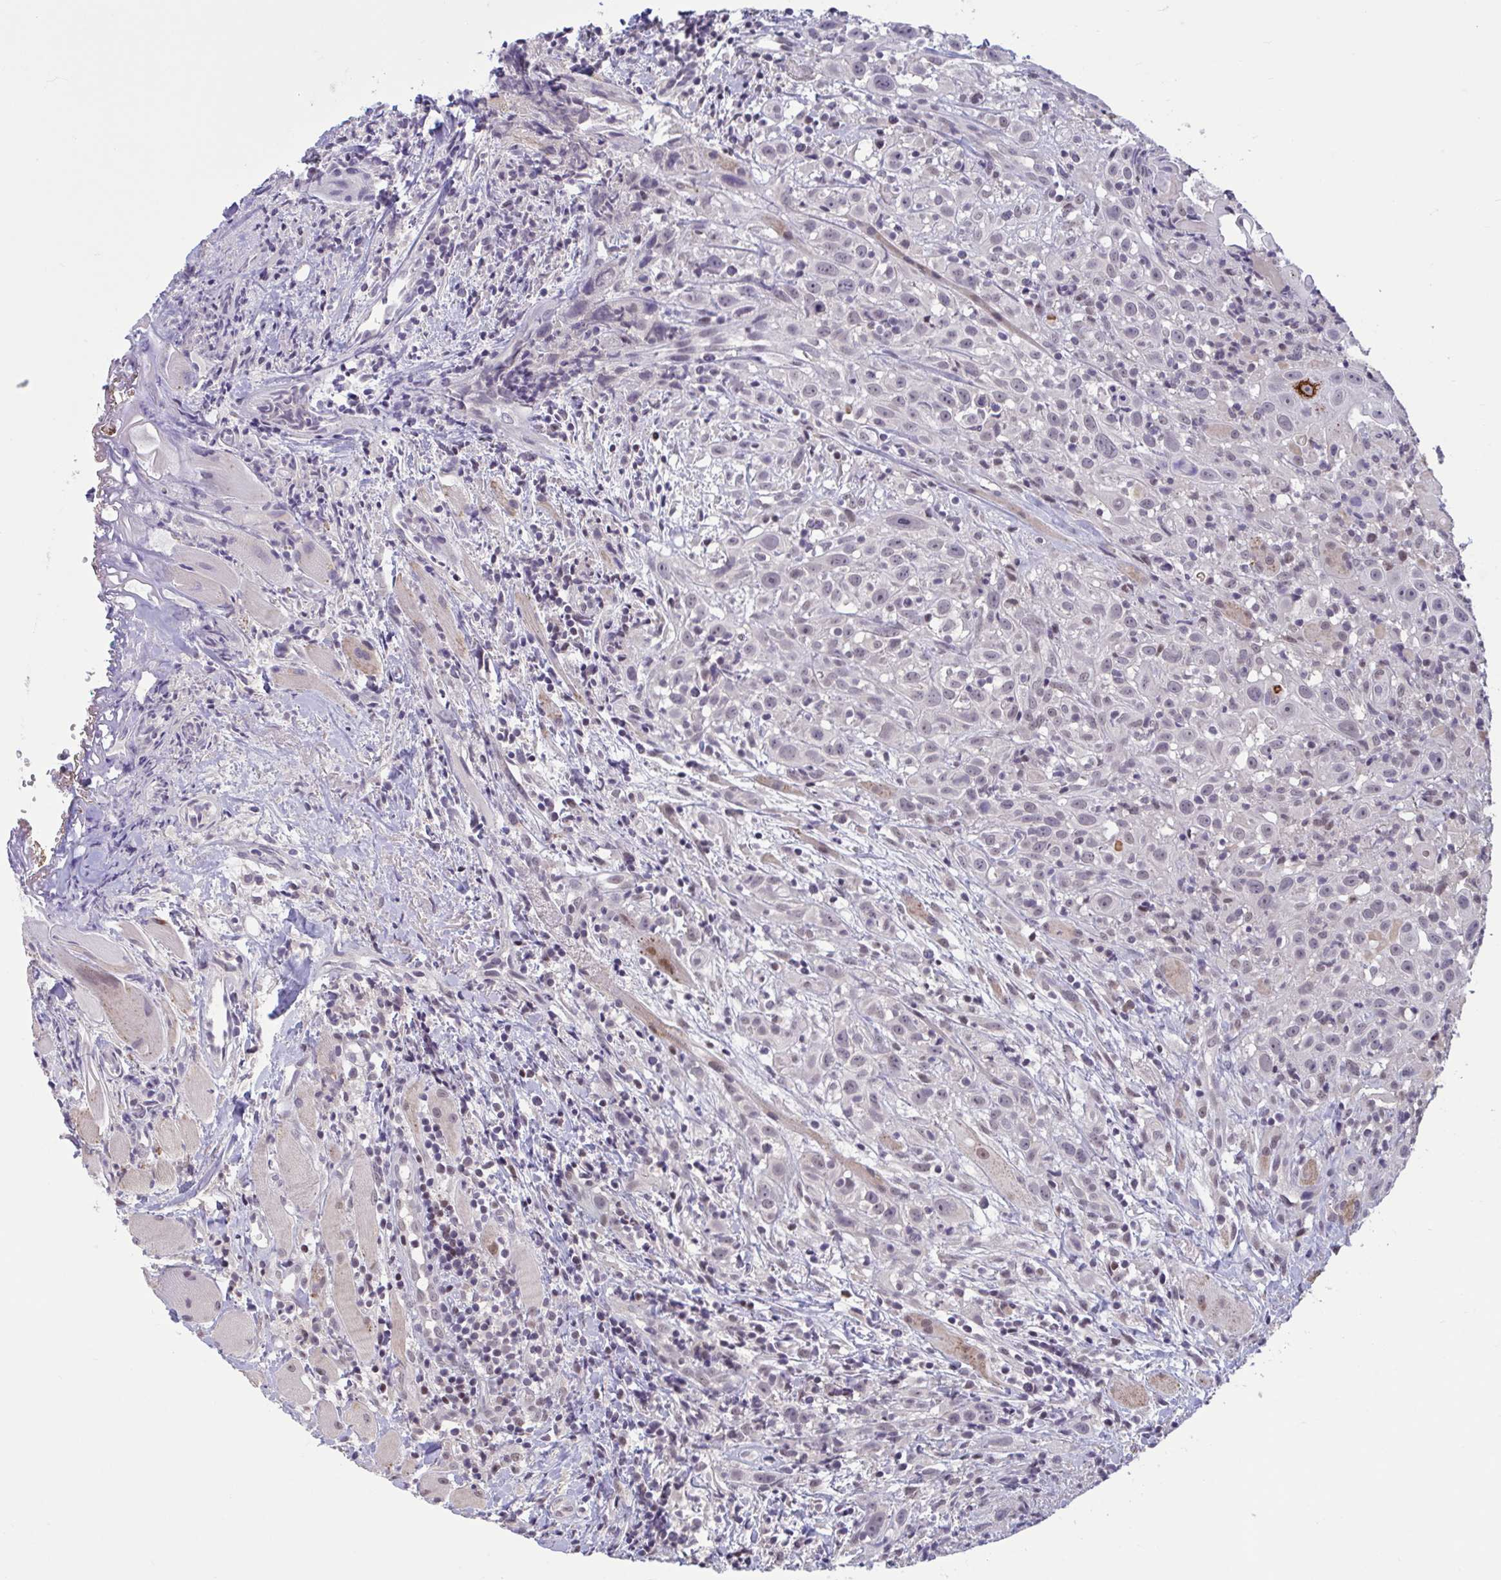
{"staining": {"intensity": "strong", "quantity": "<25%", "location": "cytoplasmic/membranous"}, "tissue": "head and neck cancer", "cell_type": "Tumor cells", "image_type": "cancer", "snomed": [{"axis": "morphology", "description": "Squamous cell carcinoma, NOS"}, {"axis": "topography", "description": "Head-Neck"}], "caption": "Head and neck cancer was stained to show a protein in brown. There is medium levels of strong cytoplasmic/membranous expression in about <25% of tumor cells.", "gene": "ZNF414", "patient": {"sex": "female", "age": 95}}